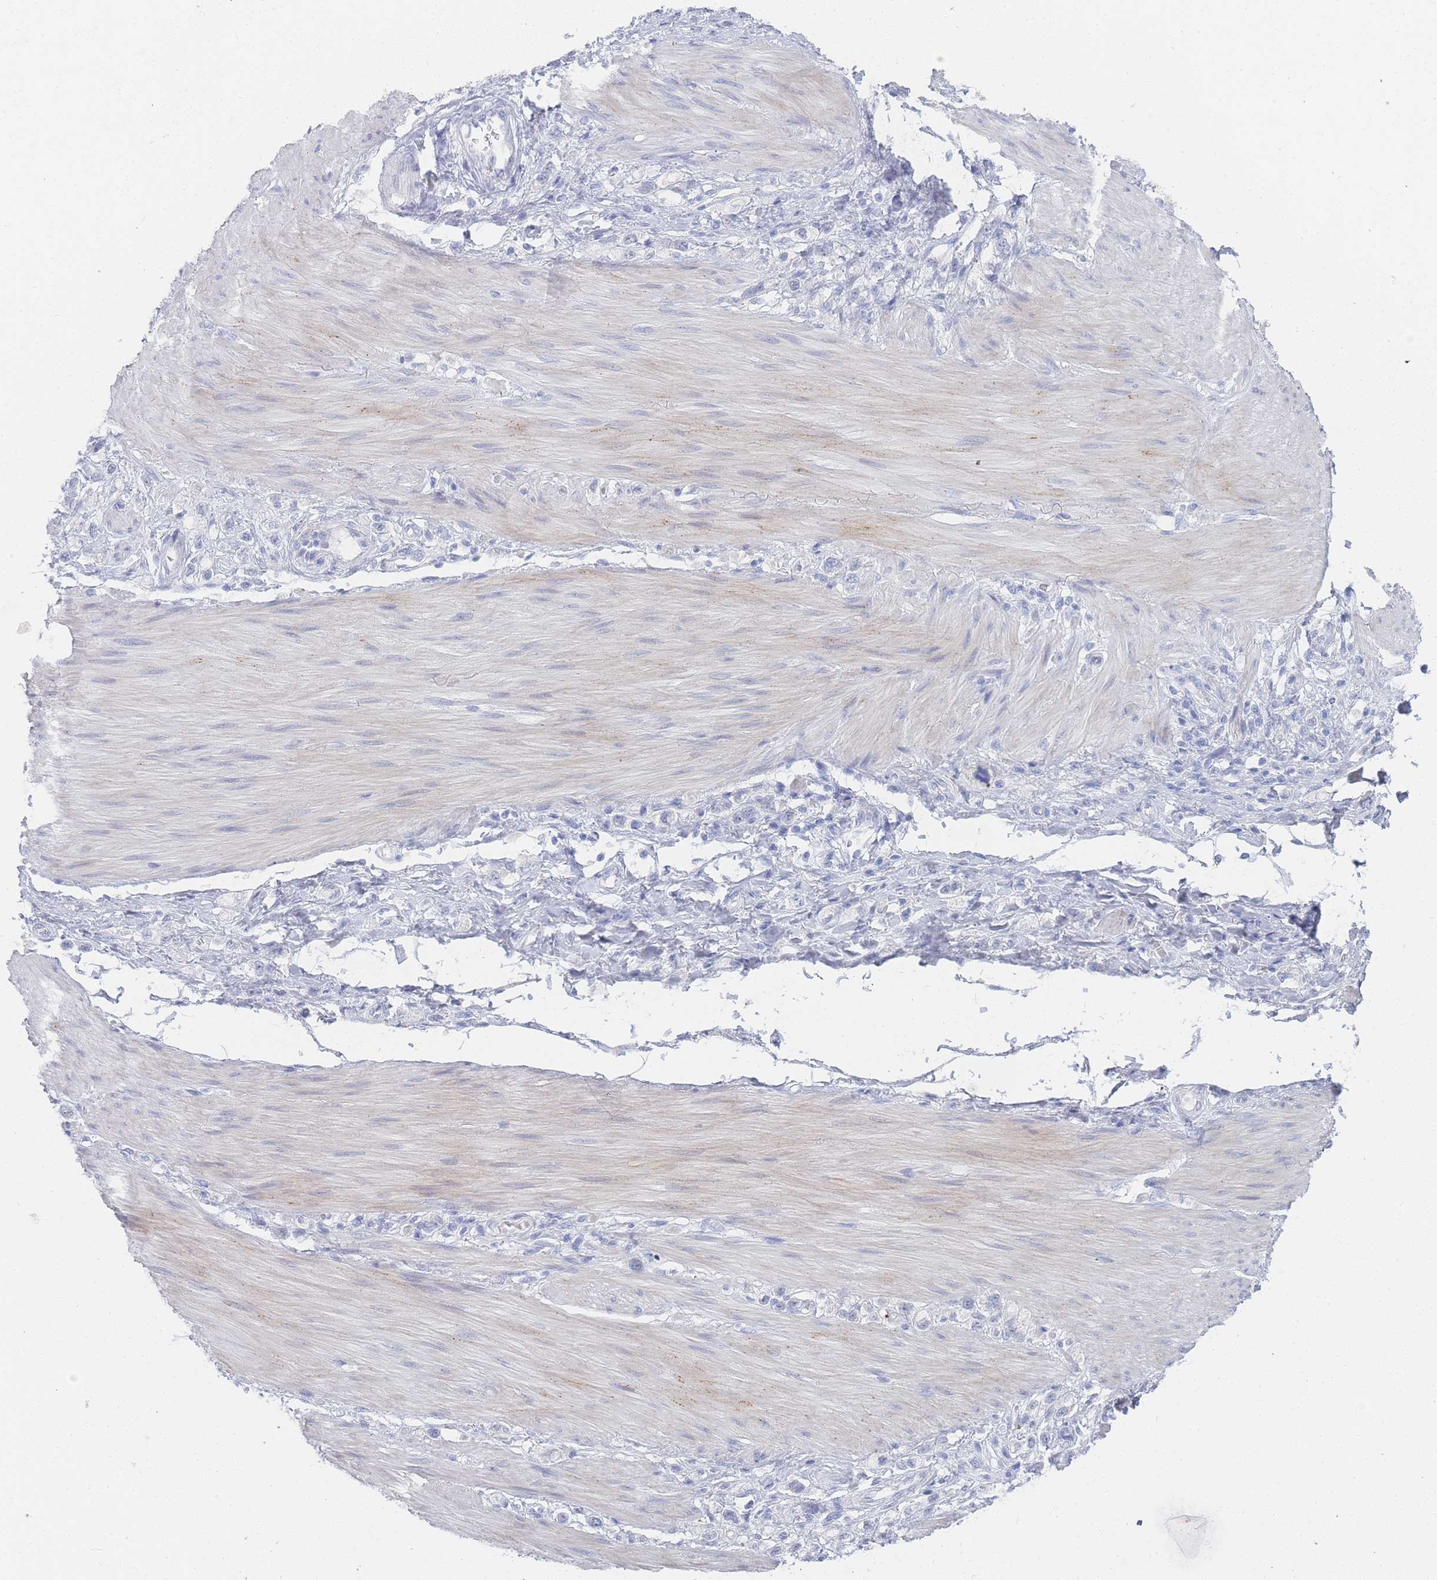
{"staining": {"intensity": "negative", "quantity": "none", "location": "none"}, "tissue": "stomach cancer", "cell_type": "Tumor cells", "image_type": "cancer", "snomed": [{"axis": "morphology", "description": "Adenocarcinoma, NOS"}, {"axis": "topography", "description": "Stomach"}], "caption": "The histopathology image exhibits no staining of tumor cells in stomach cancer (adenocarcinoma). (Immunohistochemistry (ihc), brightfield microscopy, high magnification).", "gene": "IMPG1", "patient": {"sex": "female", "age": 65}}